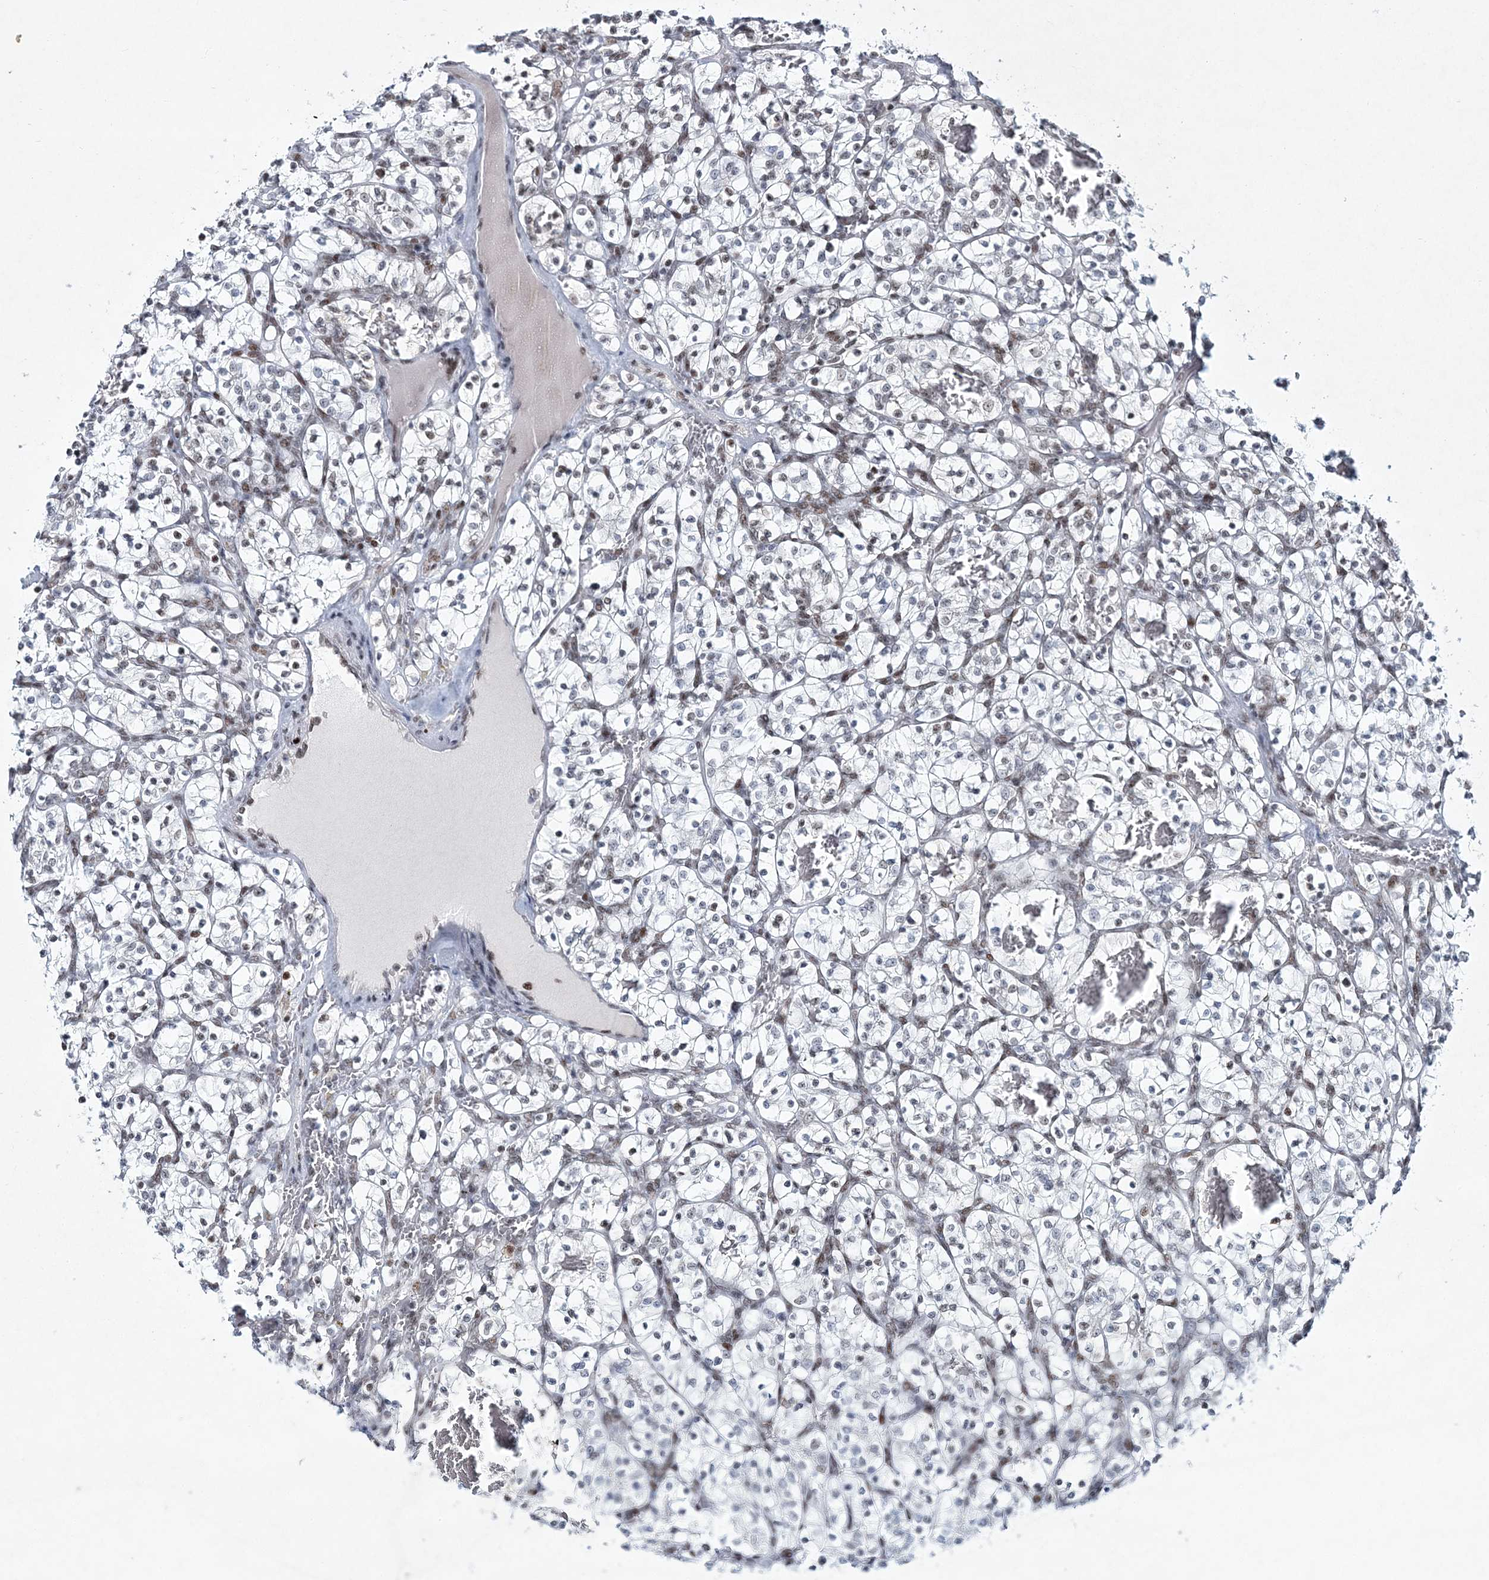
{"staining": {"intensity": "negative", "quantity": "none", "location": "none"}, "tissue": "renal cancer", "cell_type": "Tumor cells", "image_type": "cancer", "snomed": [{"axis": "morphology", "description": "Adenocarcinoma, NOS"}, {"axis": "topography", "description": "Kidney"}], "caption": "Tumor cells are negative for protein expression in human renal cancer (adenocarcinoma). (DAB (3,3'-diaminobenzidine) IHC visualized using brightfield microscopy, high magnification).", "gene": "LRRFIP2", "patient": {"sex": "female", "age": 57}}